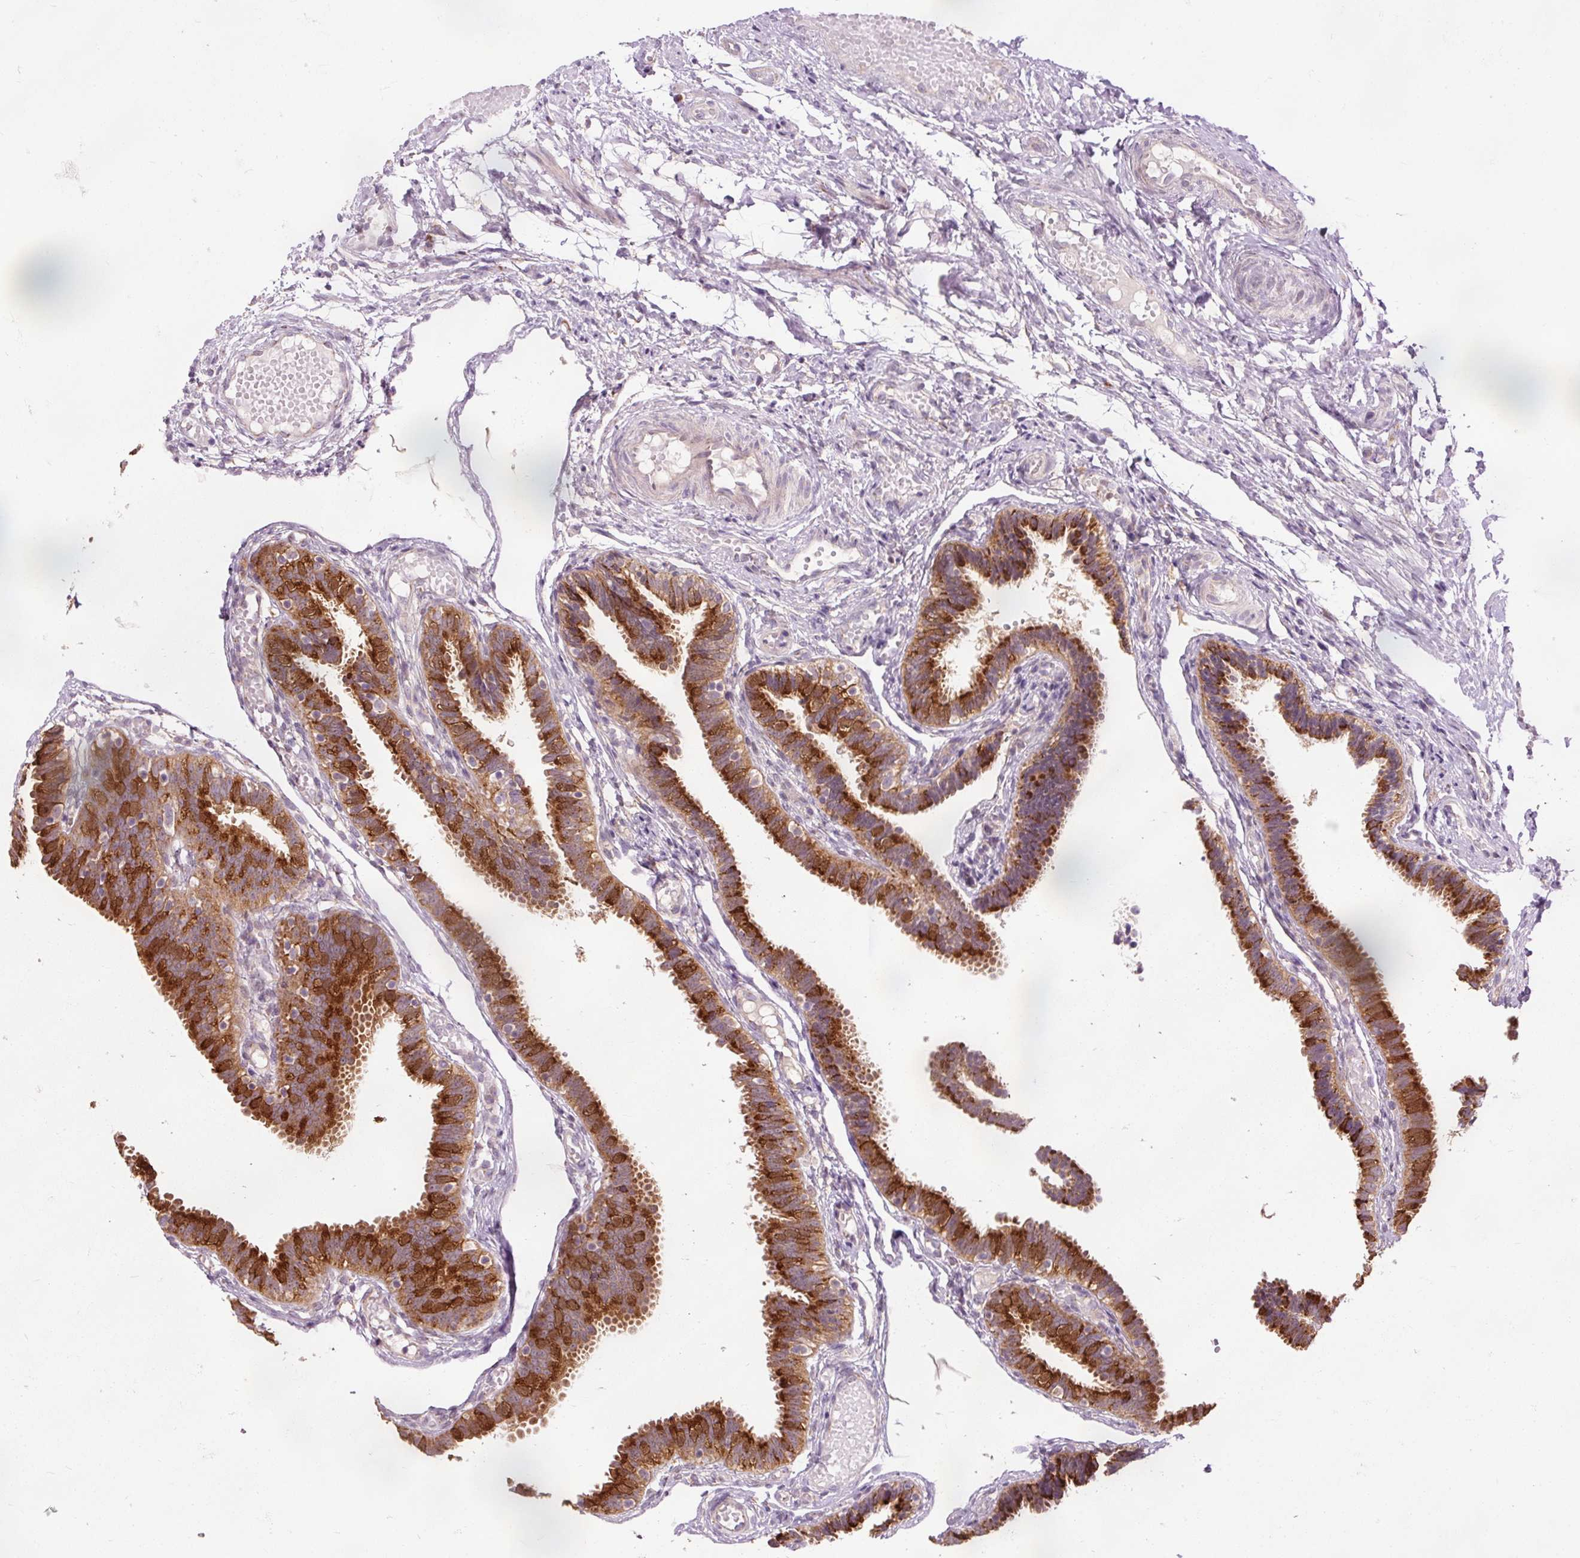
{"staining": {"intensity": "strong", "quantity": ">75%", "location": "cytoplasmic/membranous"}, "tissue": "fallopian tube", "cell_type": "Glandular cells", "image_type": "normal", "snomed": [{"axis": "morphology", "description": "Normal tissue, NOS"}, {"axis": "topography", "description": "Fallopian tube"}], "caption": "A photomicrograph of human fallopian tube stained for a protein exhibits strong cytoplasmic/membranous brown staining in glandular cells. Using DAB (brown) and hematoxylin (blue) stains, captured at high magnification using brightfield microscopy.", "gene": "PRDX5", "patient": {"sex": "female", "age": 37}}